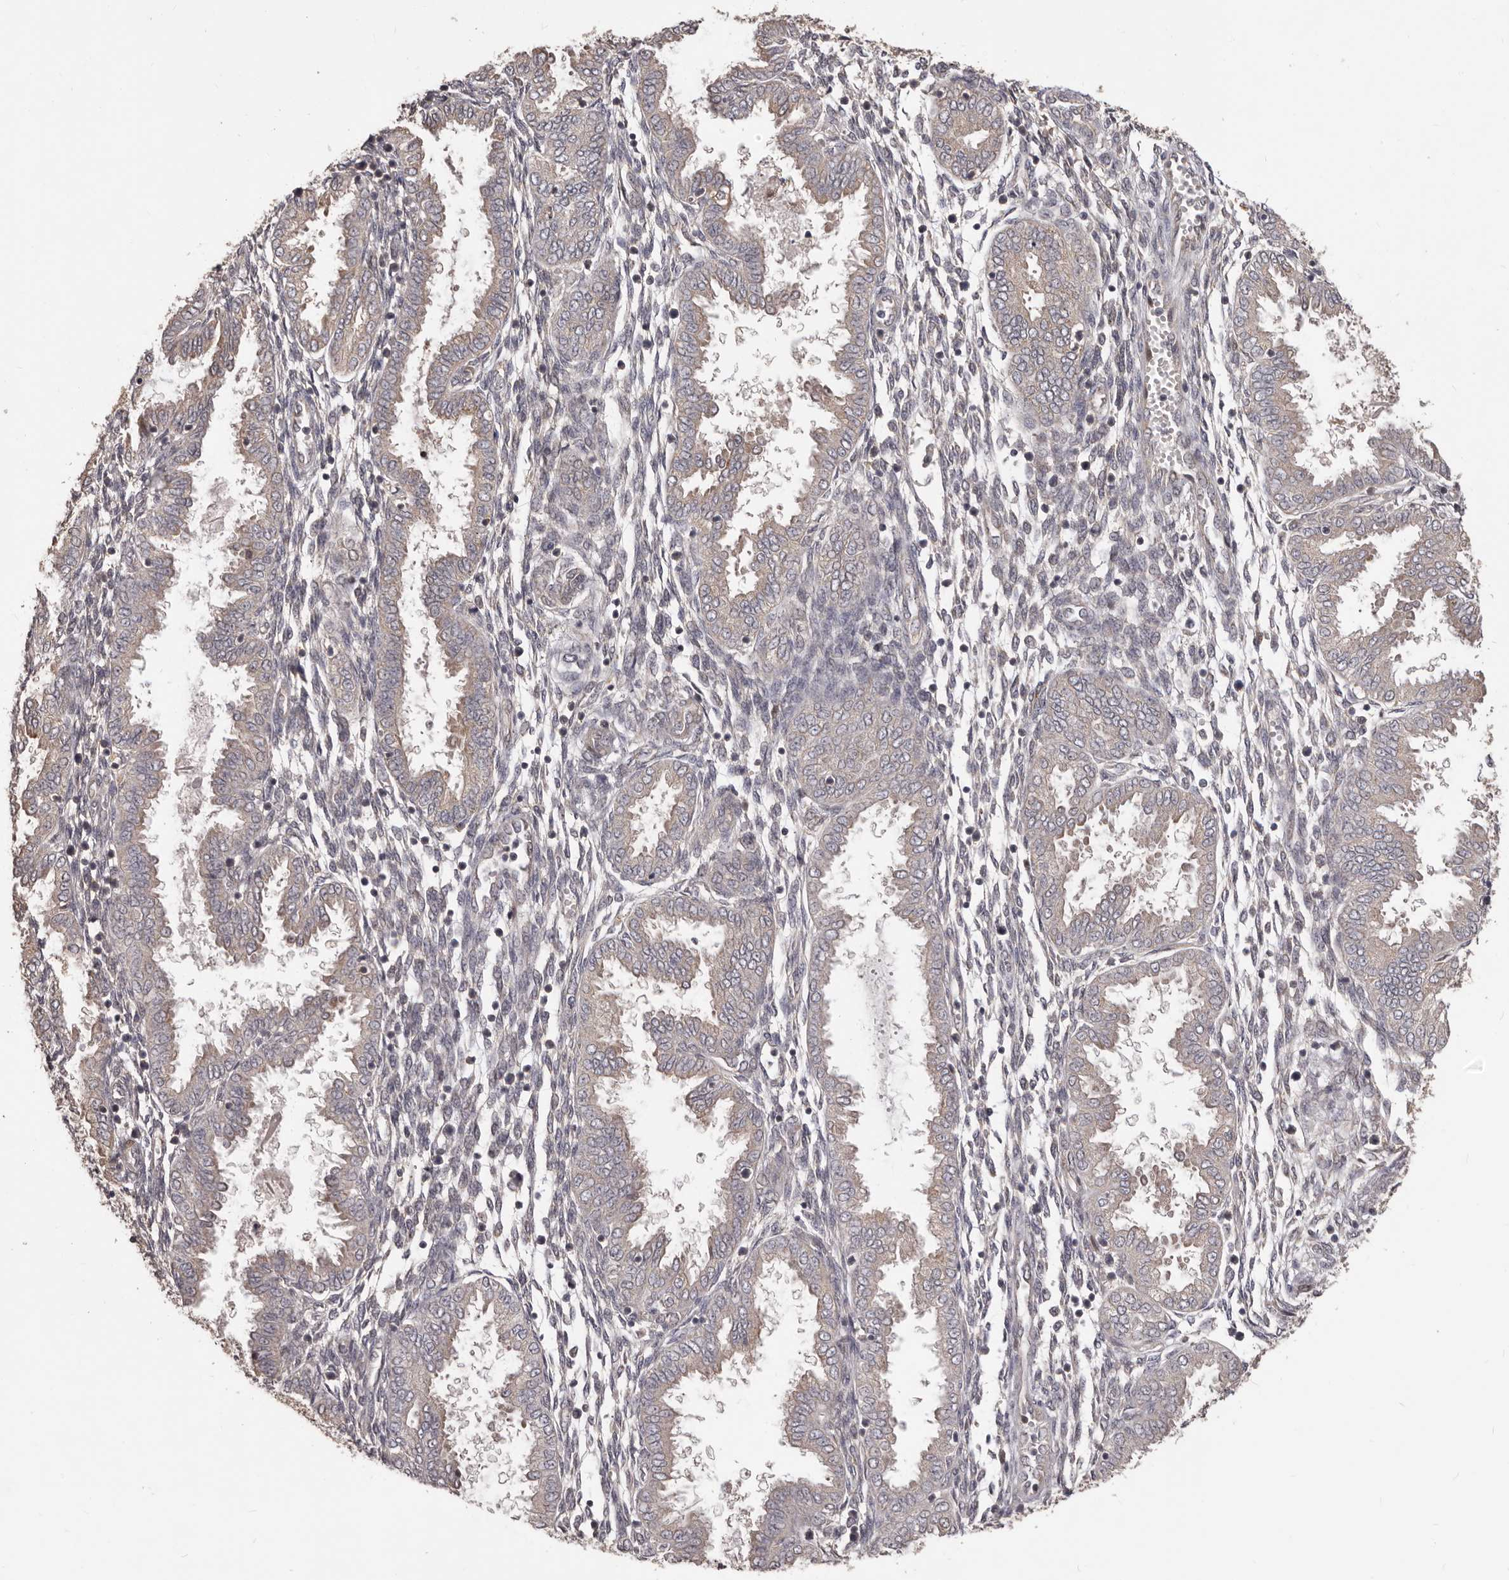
{"staining": {"intensity": "negative", "quantity": "none", "location": "none"}, "tissue": "endometrium", "cell_type": "Cells in endometrial stroma", "image_type": "normal", "snomed": [{"axis": "morphology", "description": "Normal tissue, NOS"}, {"axis": "topography", "description": "Endometrium"}], "caption": "Cells in endometrial stroma are negative for brown protein staining in benign endometrium. (DAB immunohistochemistry (IHC) visualized using brightfield microscopy, high magnification).", "gene": "MTO1", "patient": {"sex": "female", "age": 33}}